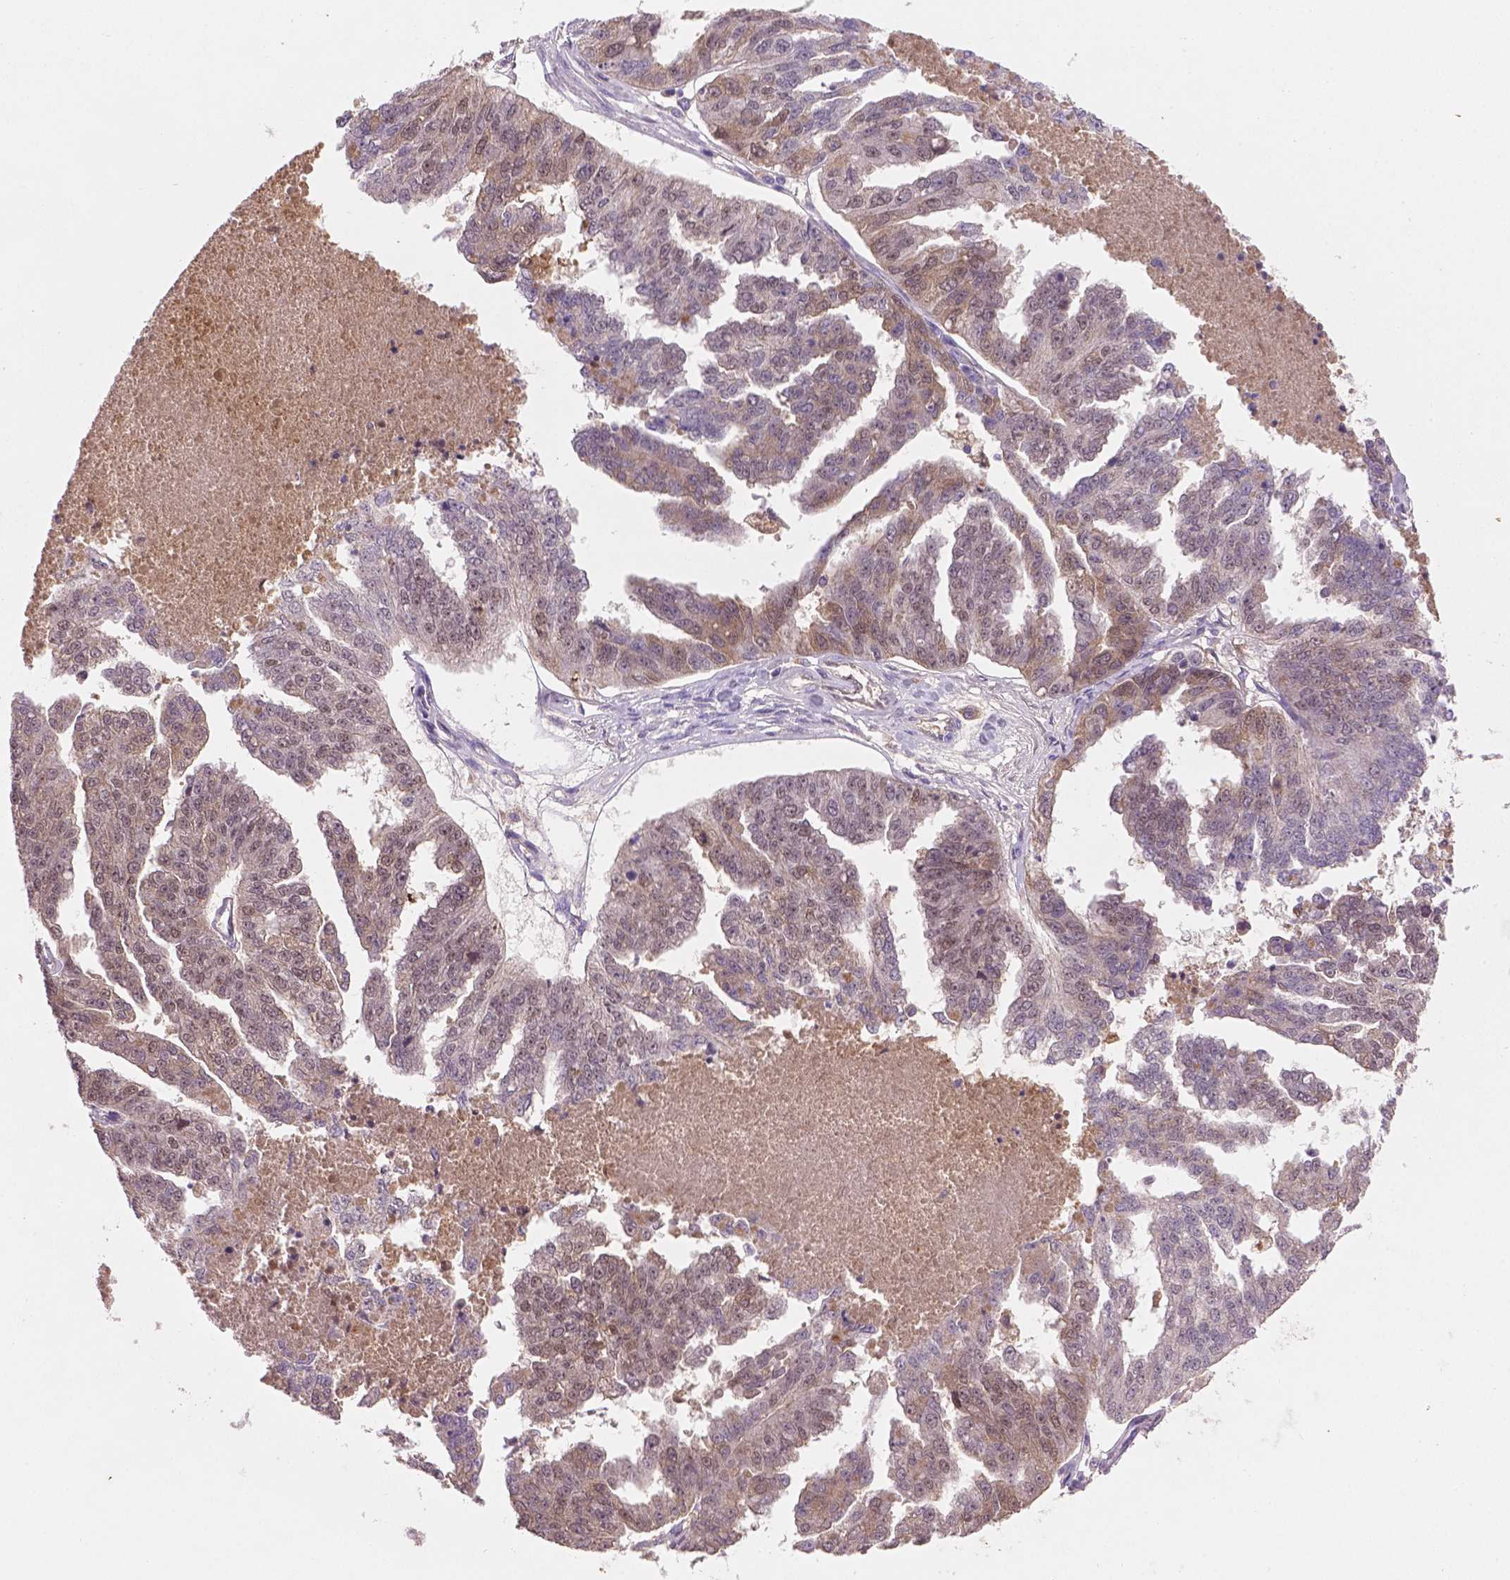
{"staining": {"intensity": "weak", "quantity": "<25%", "location": "nuclear"}, "tissue": "ovarian cancer", "cell_type": "Tumor cells", "image_type": "cancer", "snomed": [{"axis": "morphology", "description": "Cystadenocarcinoma, serous, NOS"}, {"axis": "topography", "description": "Ovary"}], "caption": "High magnification brightfield microscopy of ovarian cancer stained with DAB (brown) and counterstained with hematoxylin (blue): tumor cells show no significant expression.", "gene": "SOX17", "patient": {"sex": "female", "age": 58}}